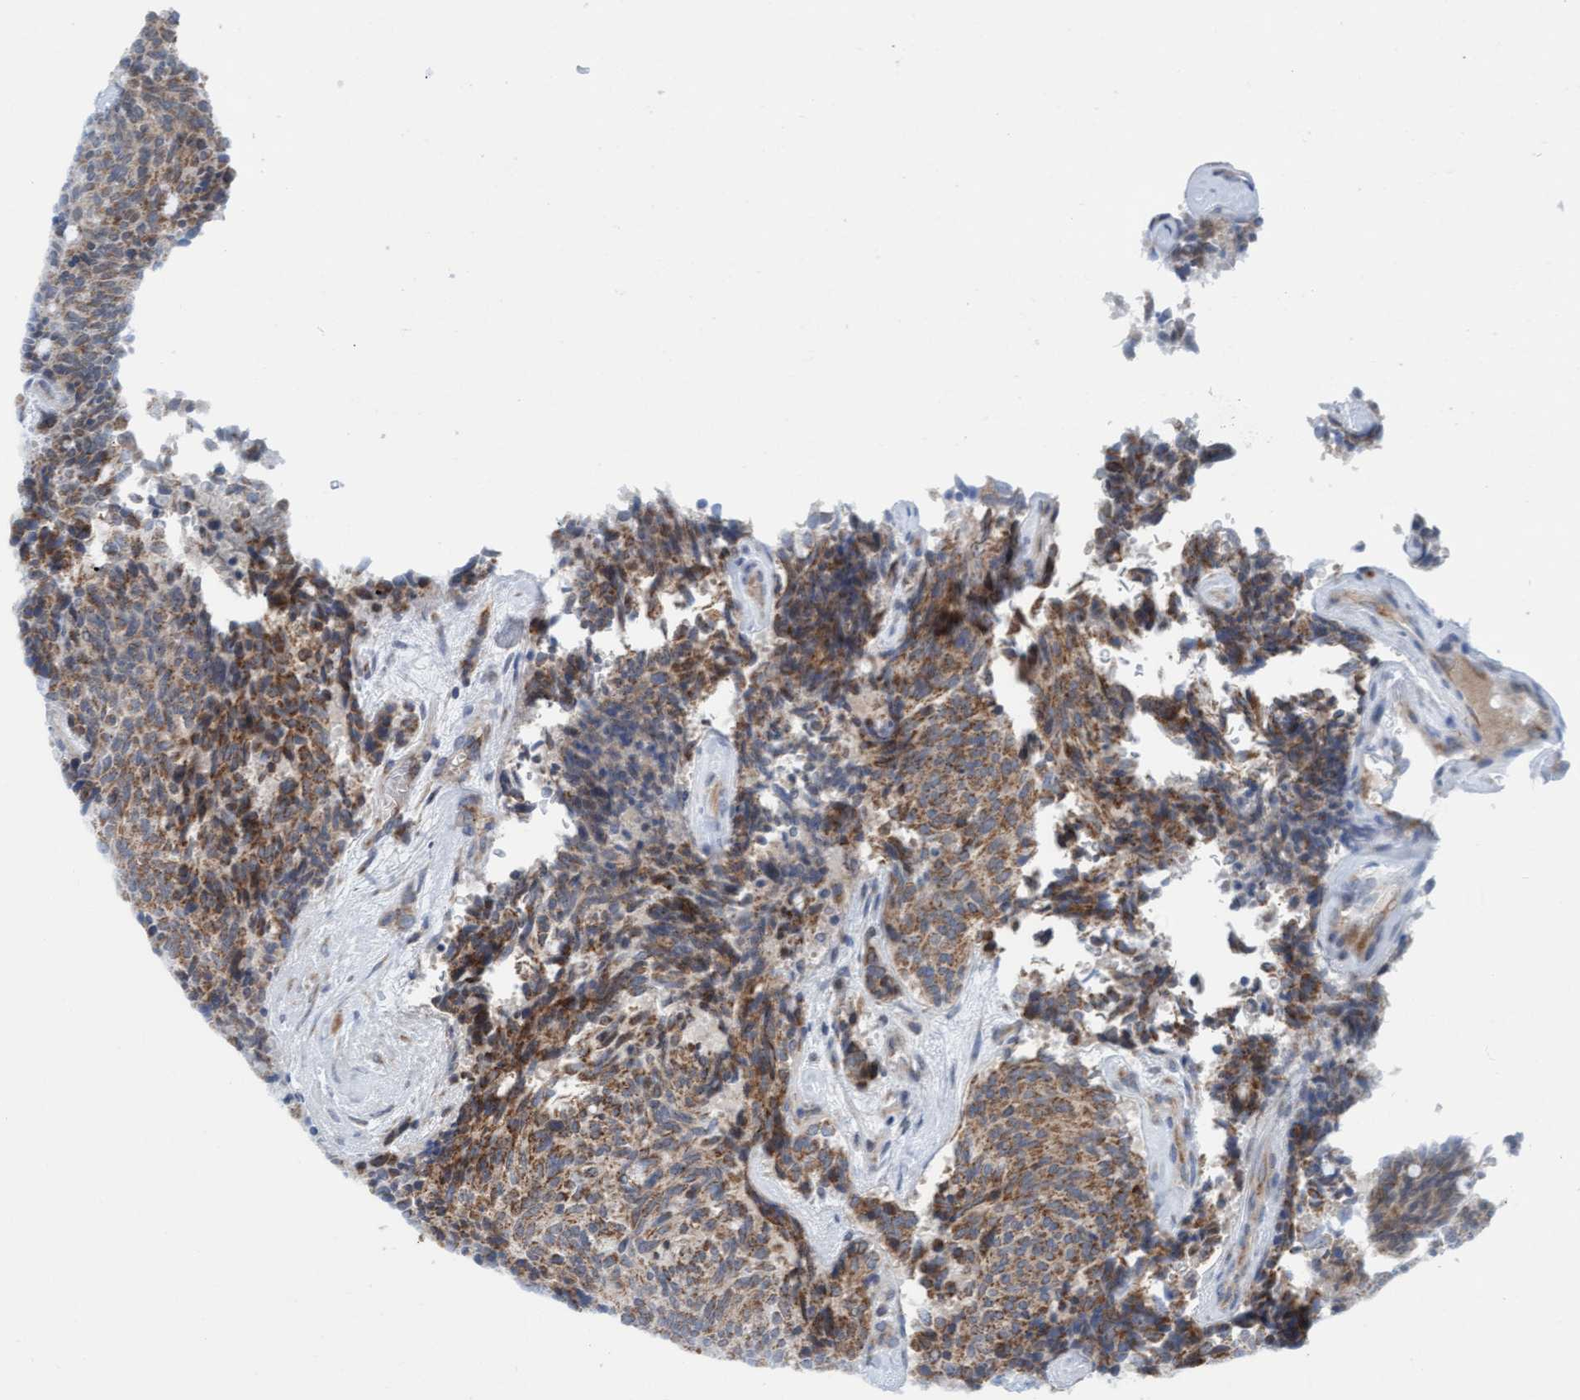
{"staining": {"intensity": "moderate", "quantity": ">75%", "location": "cytoplasmic/membranous"}, "tissue": "carcinoid", "cell_type": "Tumor cells", "image_type": "cancer", "snomed": [{"axis": "morphology", "description": "Carcinoid, malignant, NOS"}, {"axis": "topography", "description": "Pancreas"}], "caption": "Moderate cytoplasmic/membranous staining for a protein is appreciated in about >75% of tumor cells of malignant carcinoid using immunohistochemistry (IHC).", "gene": "ZNF566", "patient": {"sex": "female", "age": 54}}